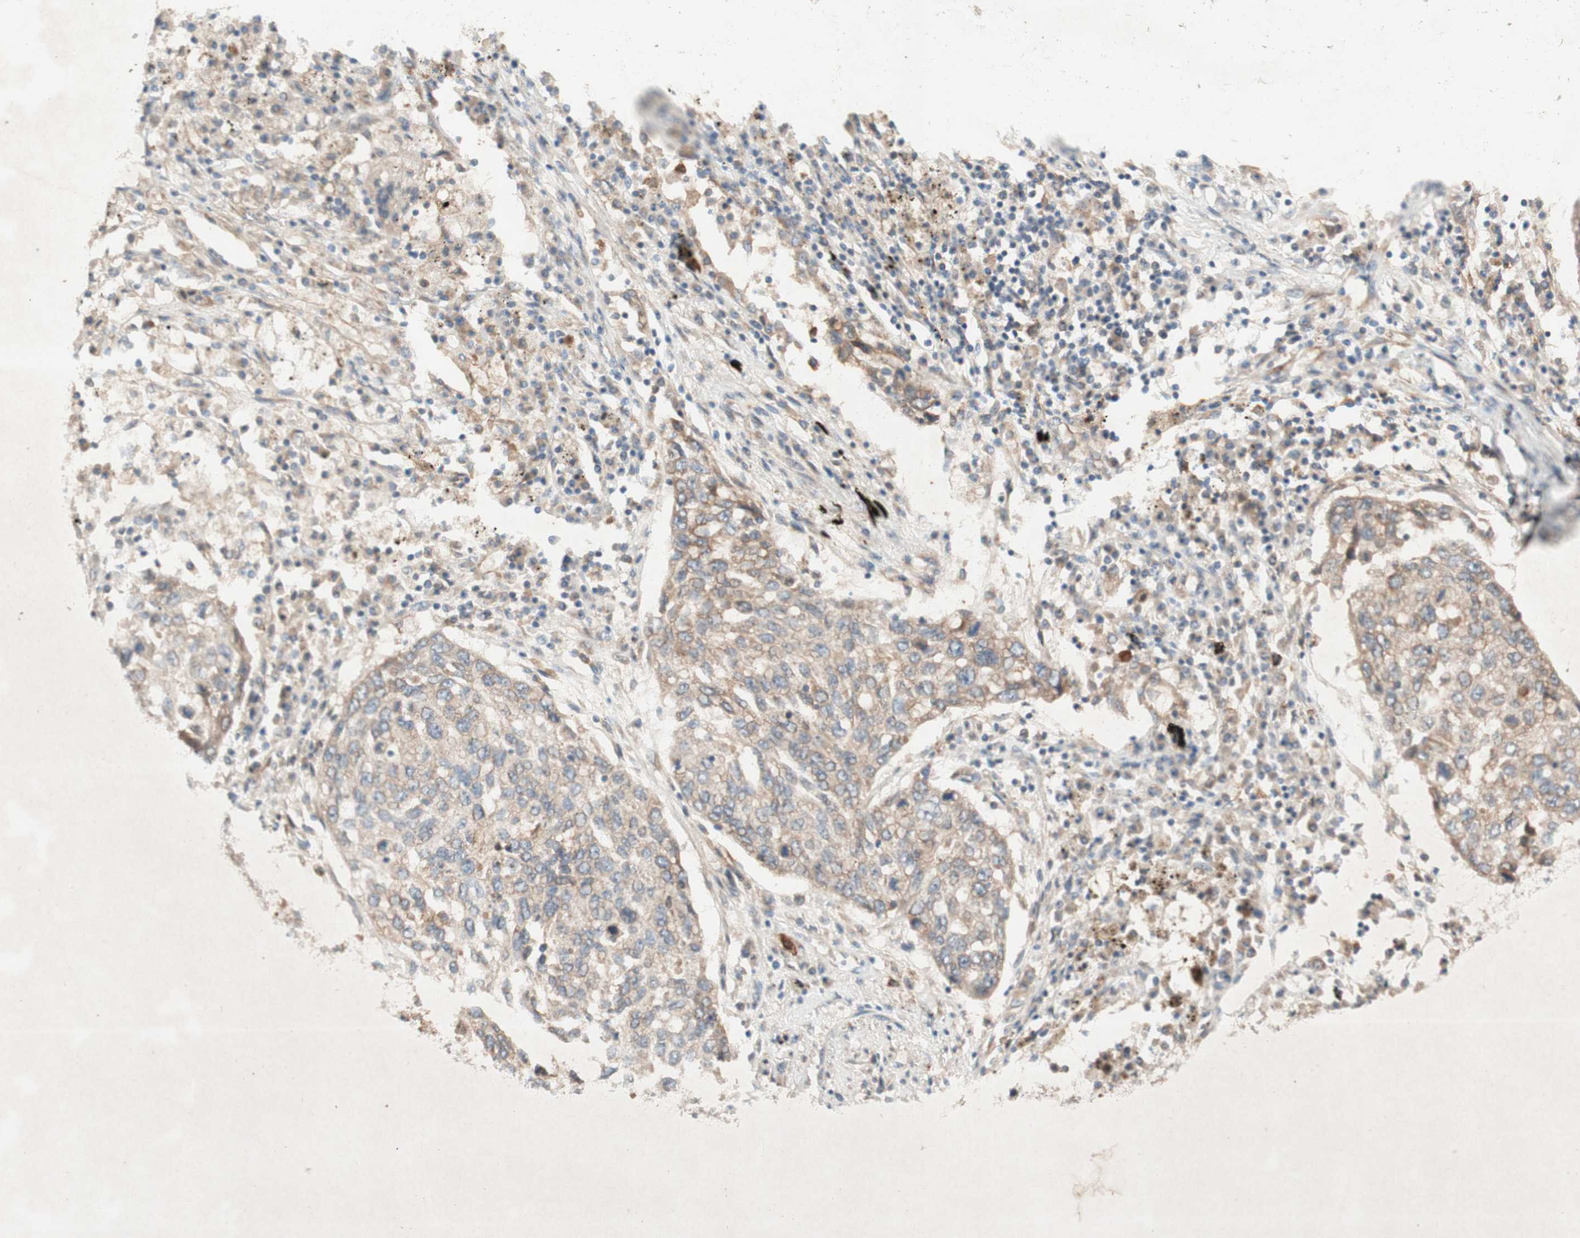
{"staining": {"intensity": "weak", "quantity": ">75%", "location": "cytoplasmic/membranous"}, "tissue": "lung cancer", "cell_type": "Tumor cells", "image_type": "cancer", "snomed": [{"axis": "morphology", "description": "Squamous cell carcinoma, NOS"}, {"axis": "topography", "description": "Lung"}], "caption": "Weak cytoplasmic/membranous staining is seen in about >75% of tumor cells in lung cancer. (DAB (3,3'-diaminobenzidine) = brown stain, brightfield microscopy at high magnification).", "gene": "SOCS2", "patient": {"sex": "female", "age": 63}}